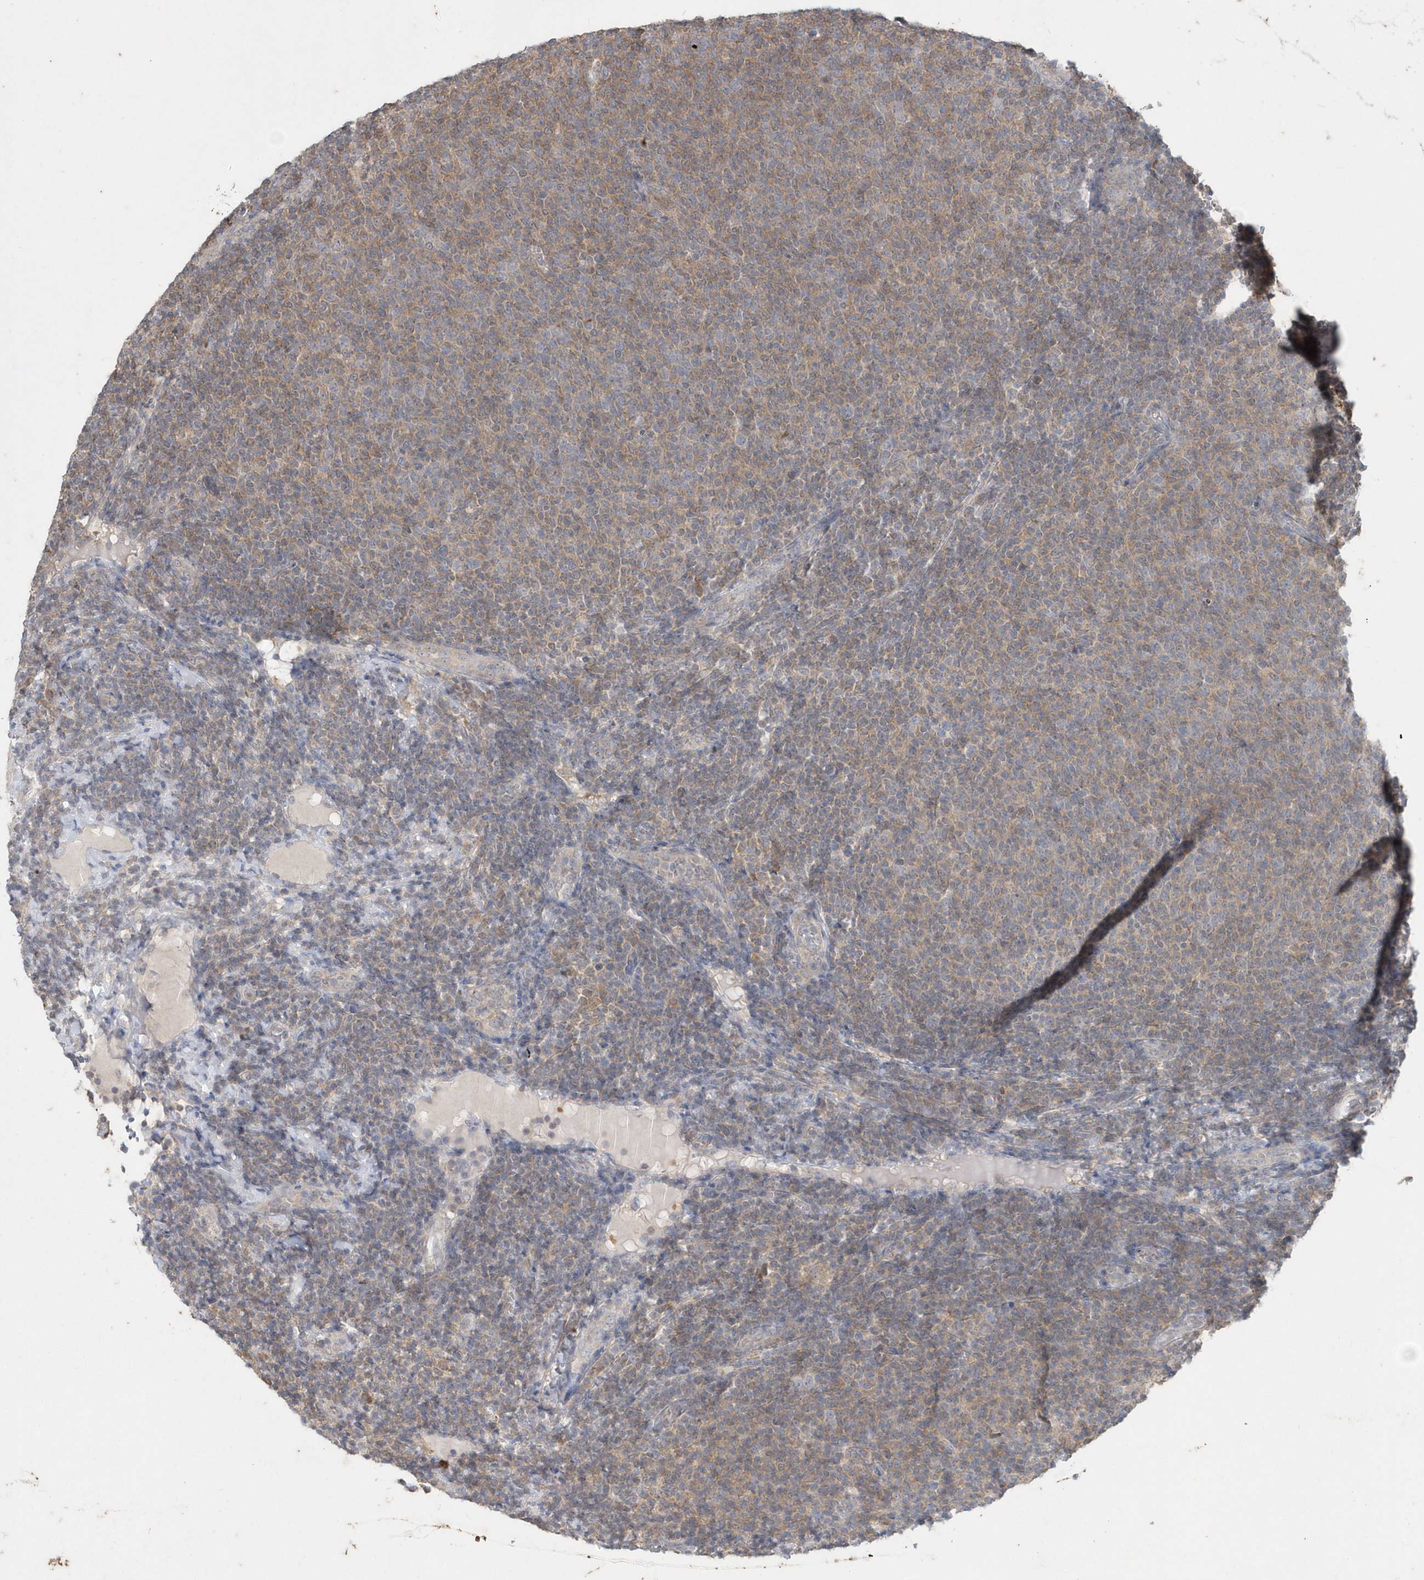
{"staining": {"intensity": "moderate", "quantity": "25%-75%", "location": "cytoplasmic/membranous"}, "tissue": "lymphoma", "cell_type": "Tumor cells", "image_type": "cancer", "snomed": [{"axis": "morphology", "description": "Malignant lymphoma, non-Hodgkin's type, Low grade"}, {"axis": "topography", "description": "Lymph node"}], "caption": "Malignant lymphoma, non-Hodgkin's type (low-grade) was stained to show a protein in brown. There is medium levels of moderate cytoplasmic/membranous staining in about 25%-75% of tumor cells. (DAB (3,3'-diaminobenzidine) = brown stain, brightfield microscopy at high magnification).", "gene": "AKR7A2", "patient": {"sex": "male", "age": 66}}